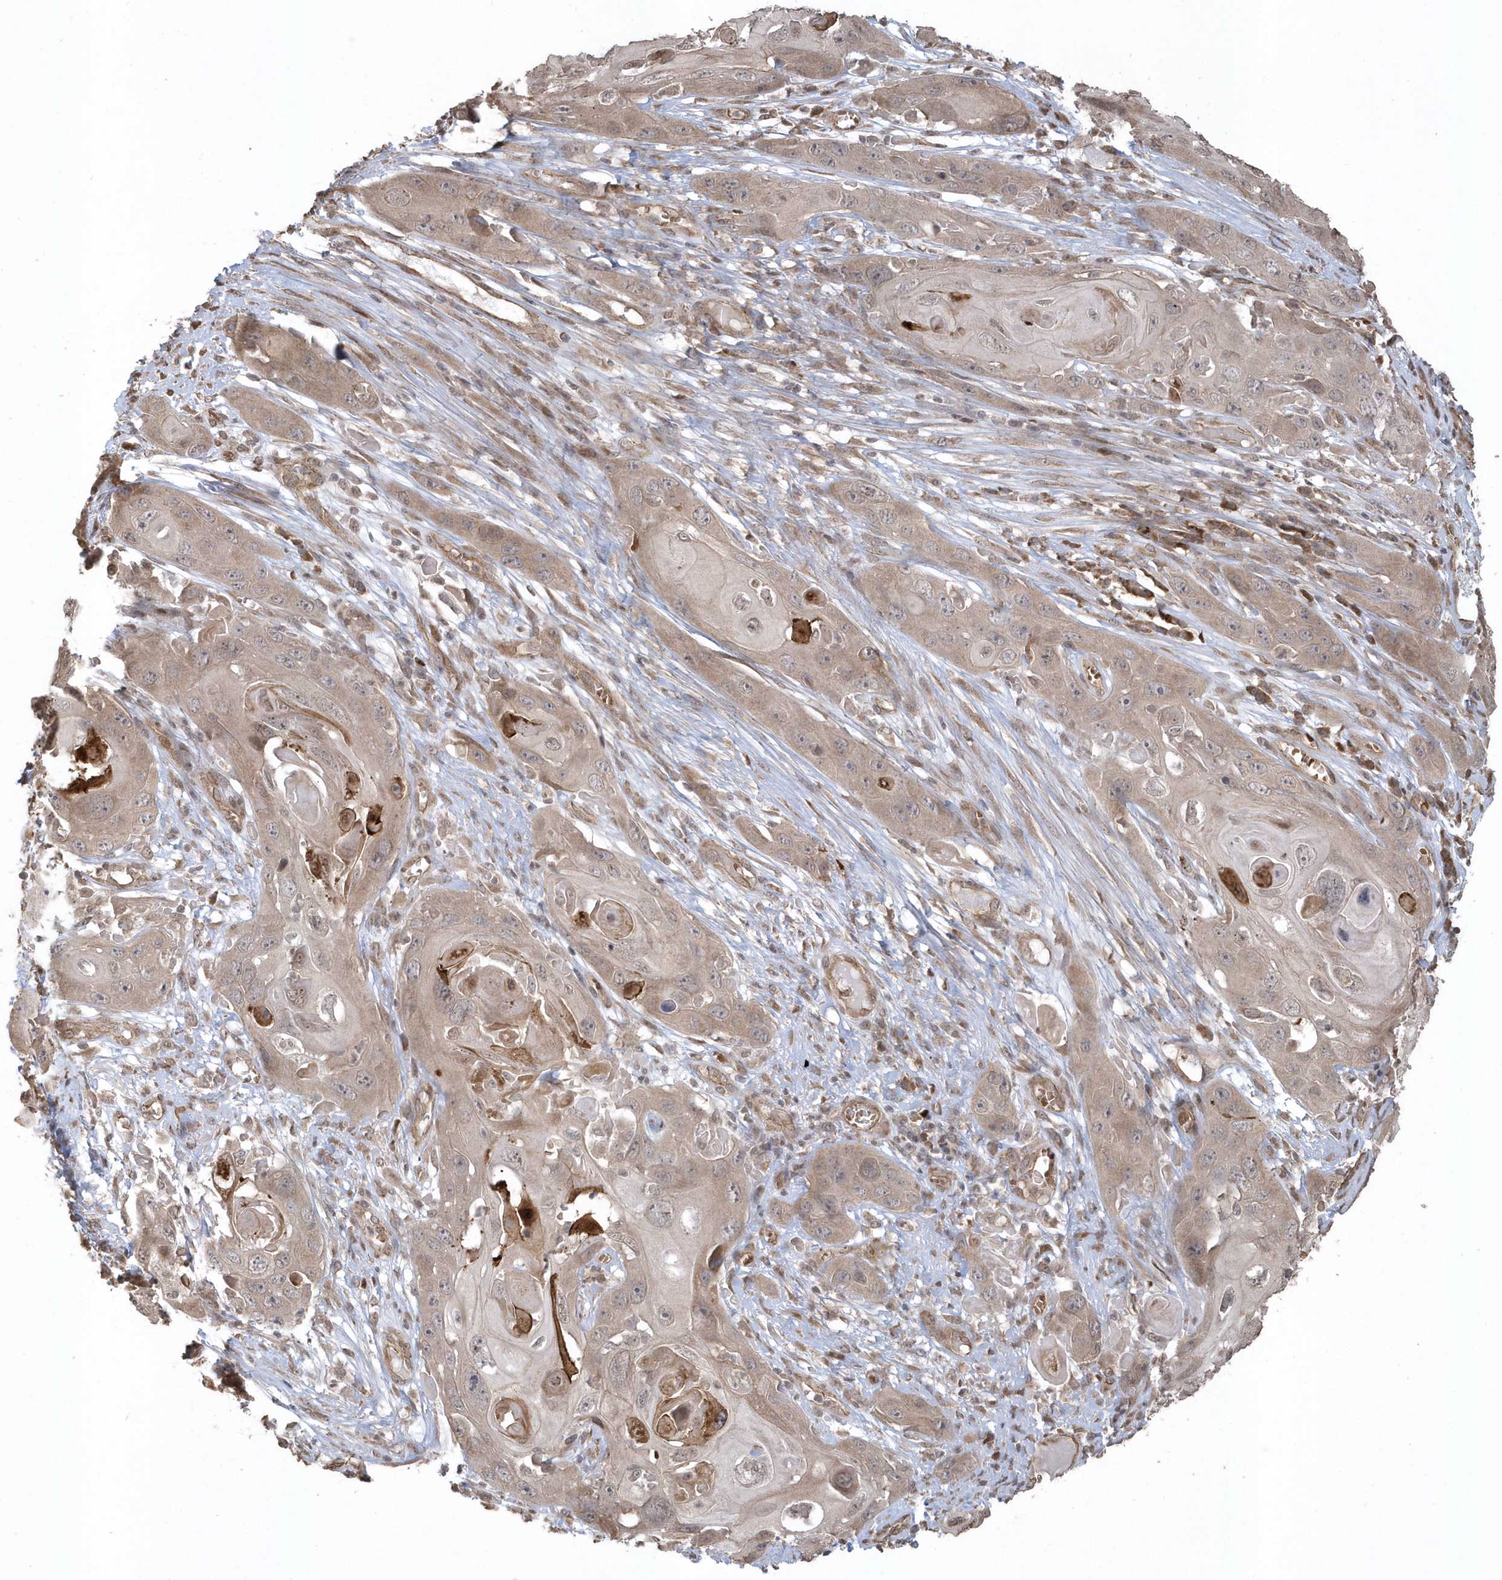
{"staining": {"intensity": "moderate", "quantity": ">75%", "location": "cytoplasmic/membranous"}, "tissue": "skin cancer", "cell_type": "Tumor cells", "image_type": "cancer", "snomed": [{"axis": "morphology", "description": "Squamous cell carcinoma, NOS"}, {"axis": "topography", "description": "Skin"}], "caption": "High-power microscopy captured an IHC histopathology image of skin squamous cell carcinoma, revealing moderate cytoplasmic/membranous positivity in approximately >75% of tumor cells. Using DAB (brown) and hematoxylin (blue) stains, captured at high magnification using brightfield microscopy.", "gene": "HERPUD1", "patient": {"sex": "male", "age": 55}}